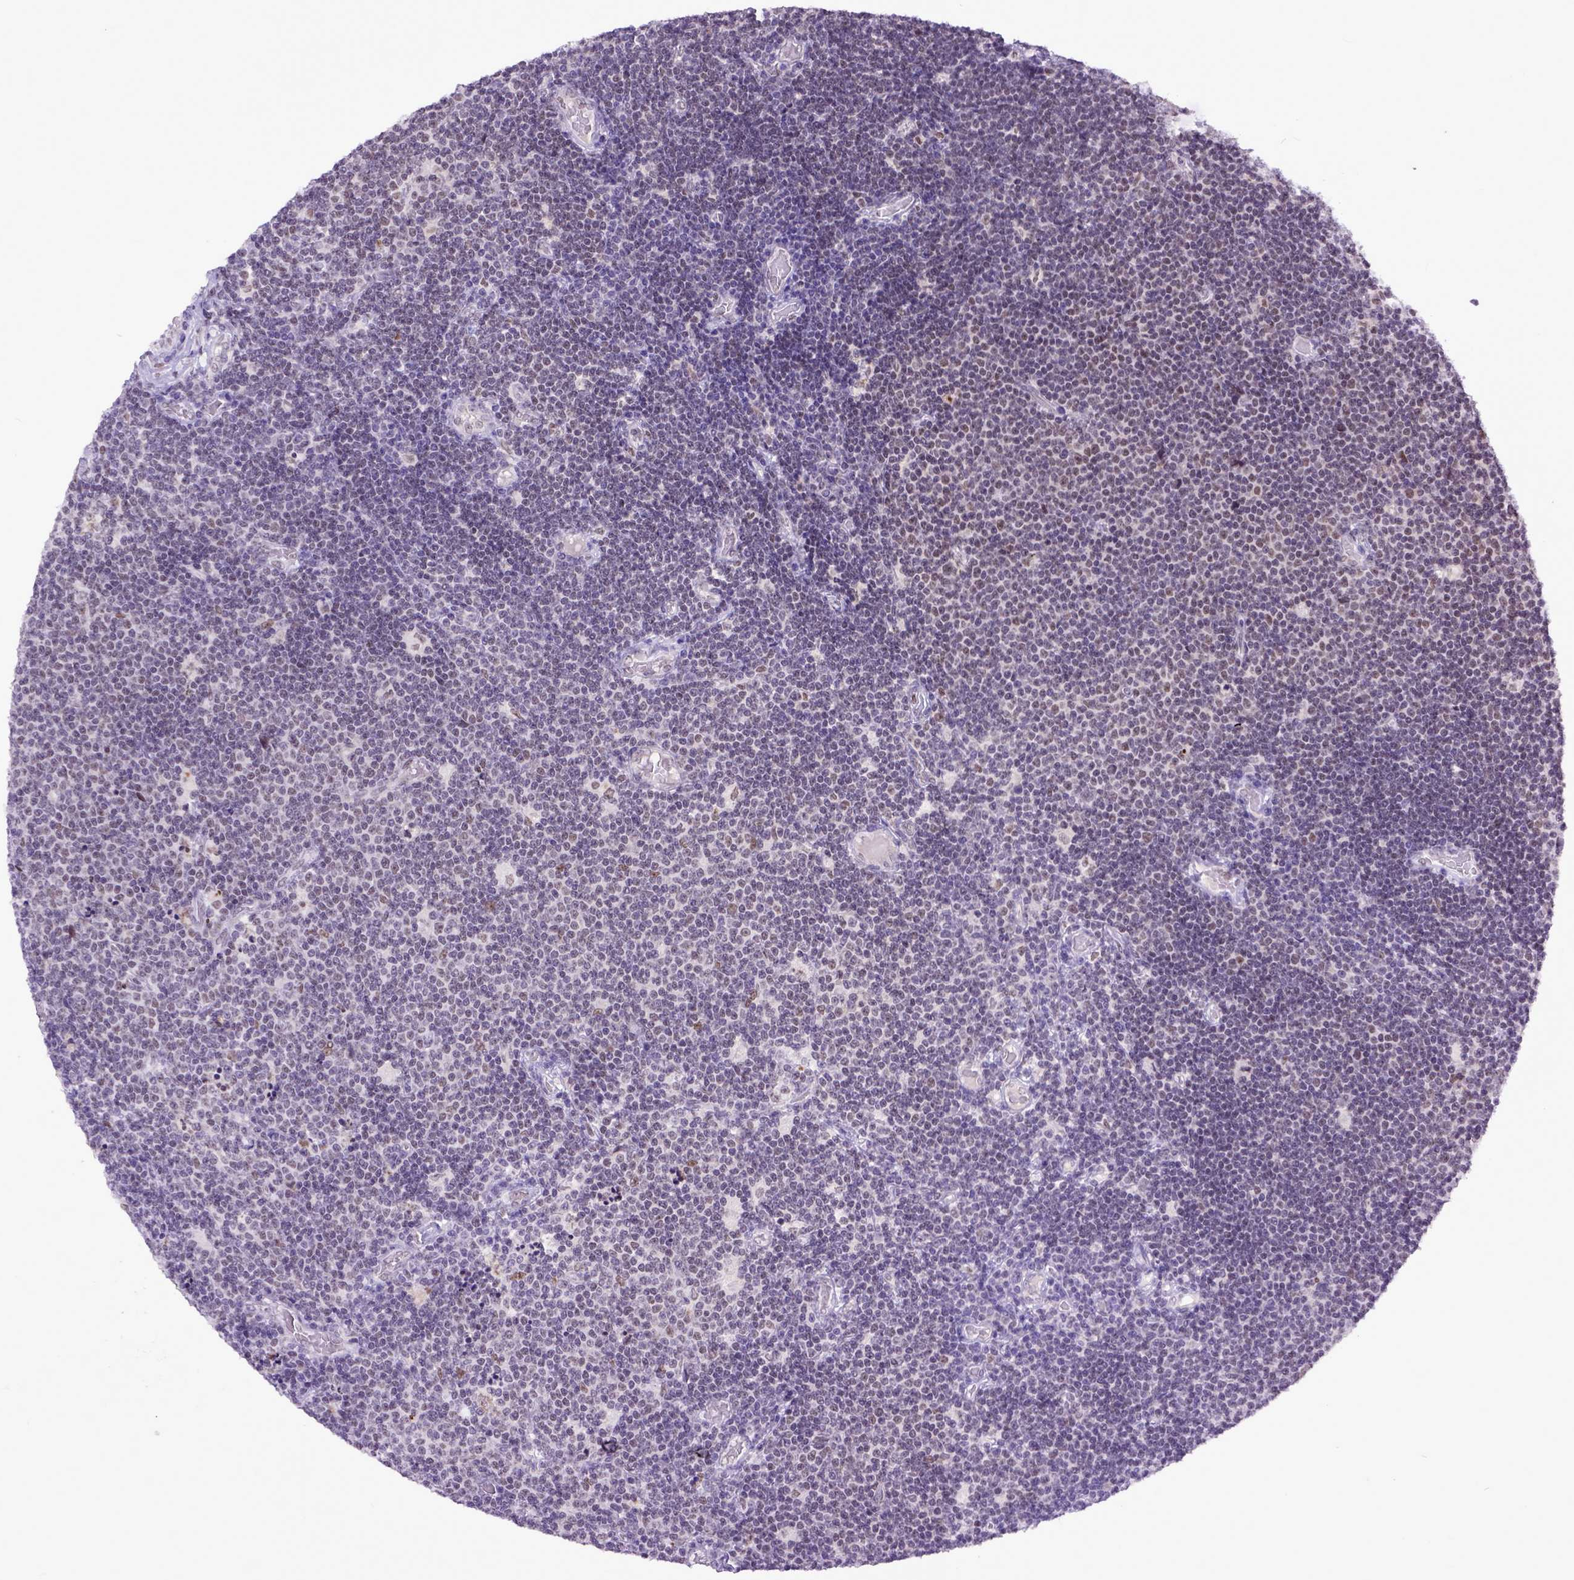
{"staining": {"intensity": "negative", "quantity": "none", "location": "none"}, "tissue": "lymphoma", "cell_type": "Tumor cells", "image_type": "cancer", "snomed": [{"axis": "morphology", "description": "Malignant lymphoma, non-Hodgkin's type, Low grade"}, {"axis": "topography", "description": "Brain"}], "caption": "This image is of low-grade malignant lymphoma, non-Hodgkin's type stained with immunohistochemistry to label a protein in brown with the nuclei are counter-stained blue. There is no staining in tumor cells. The staining was performed using DAB (3,3'-diaminobenzidine) to visualize the protein expression in brown, while the nuclei were stained in blue with hematoxylin (Magnification: 20x).", "gene": "RCC2", "patient": {"sex": "female", "age": 66}}